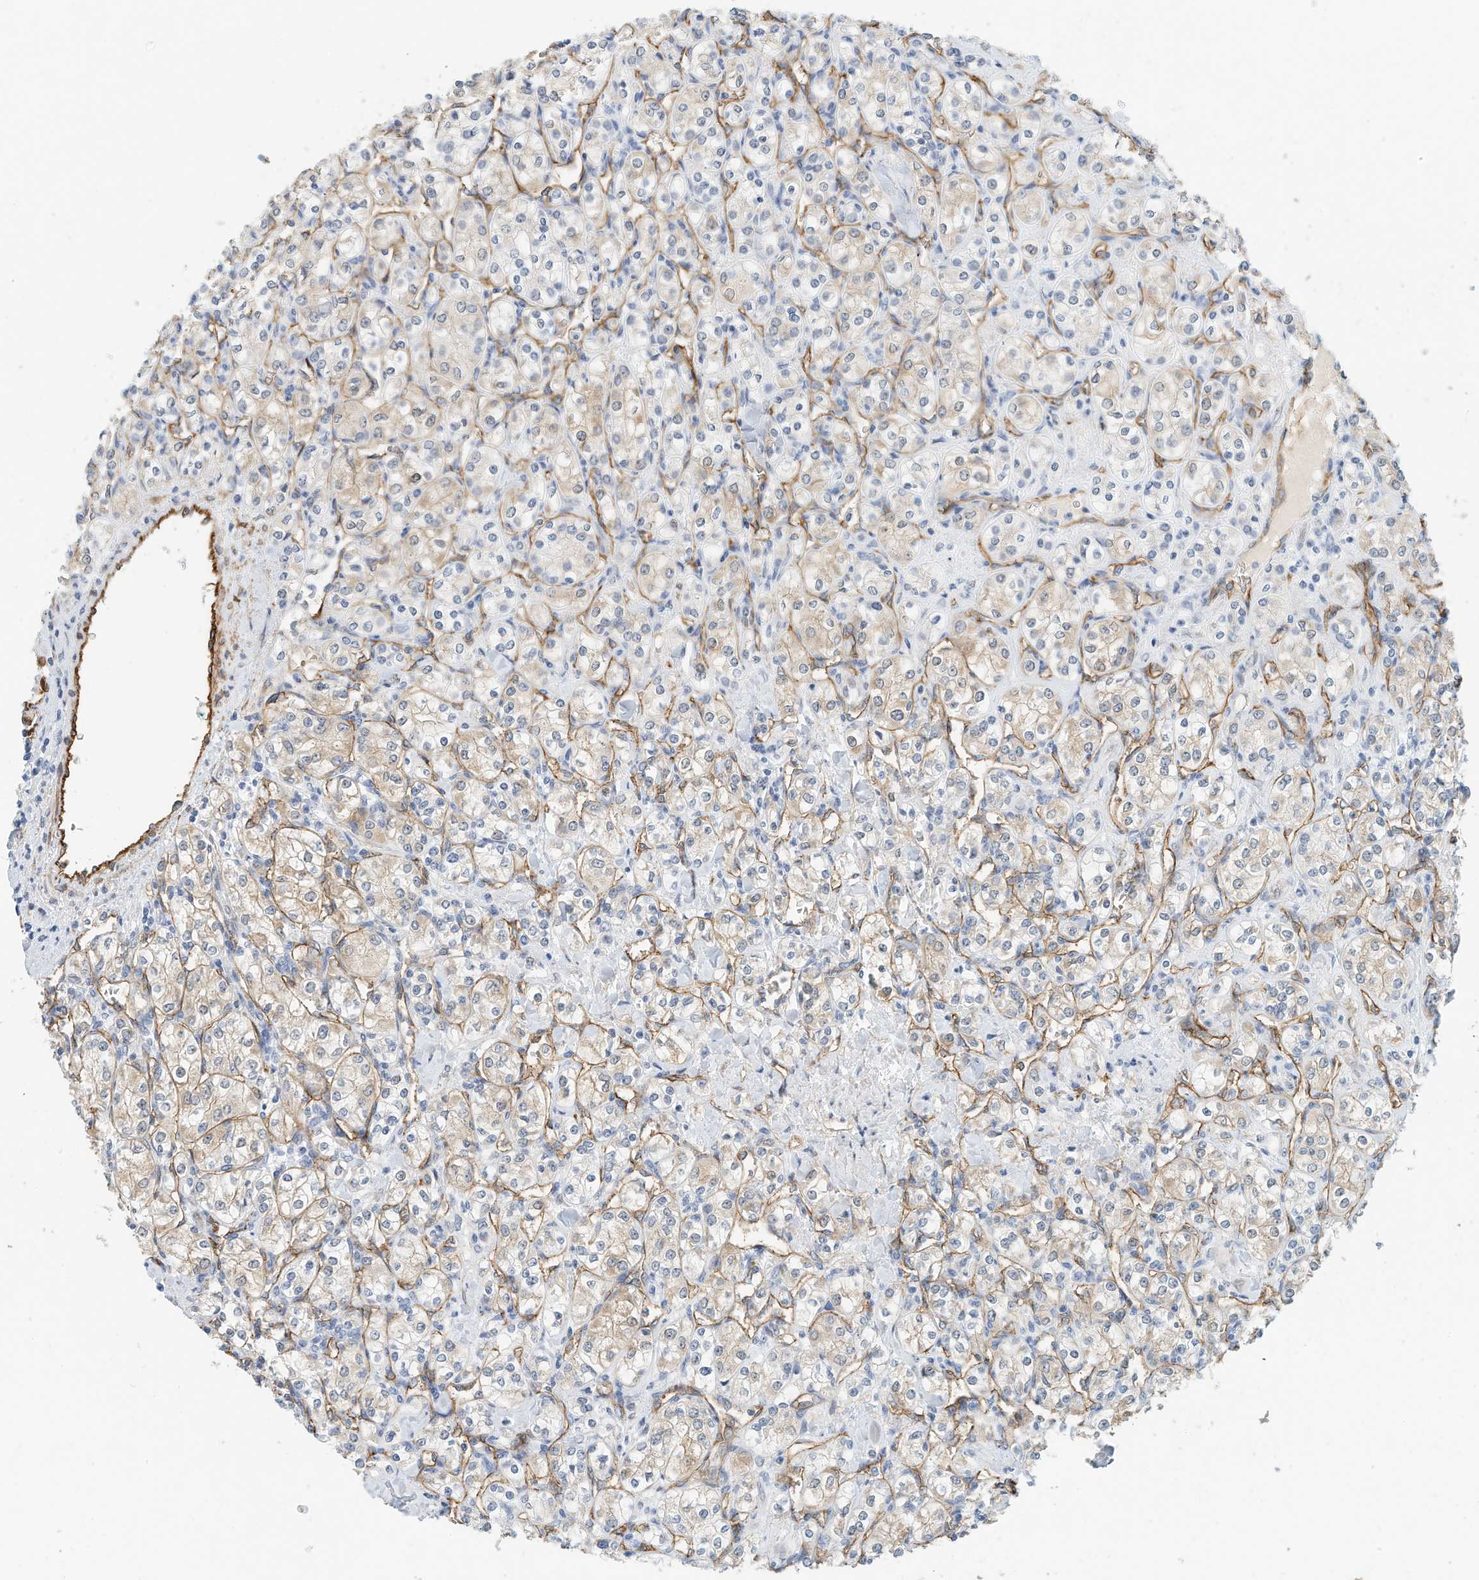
{"staining": {"intensity": "weak", "quantity": "25%-75%", "location": "cytoplasmic/membranous"}, "tissue": "renal cancer", "cell_type": "Tumor cells", "image_type": "cancer", "snomed": [{"axis": "morphology", "description": "Adenocarcinoma, NOS"}, {"axis": "topography", "description": "Kidney"}], "caption": "Immunohistochemical staining of human renal adenocarcinoma exhibits low levels of weak cytoplasmic/membranous staining in about 25%-75% of tumor cells. Immunohistochemistry stains the protein of interest in brown and the nuclei are stained blue.", "gene": "ARHGAP28", "patient": {"sex": "male", "age": 77}}